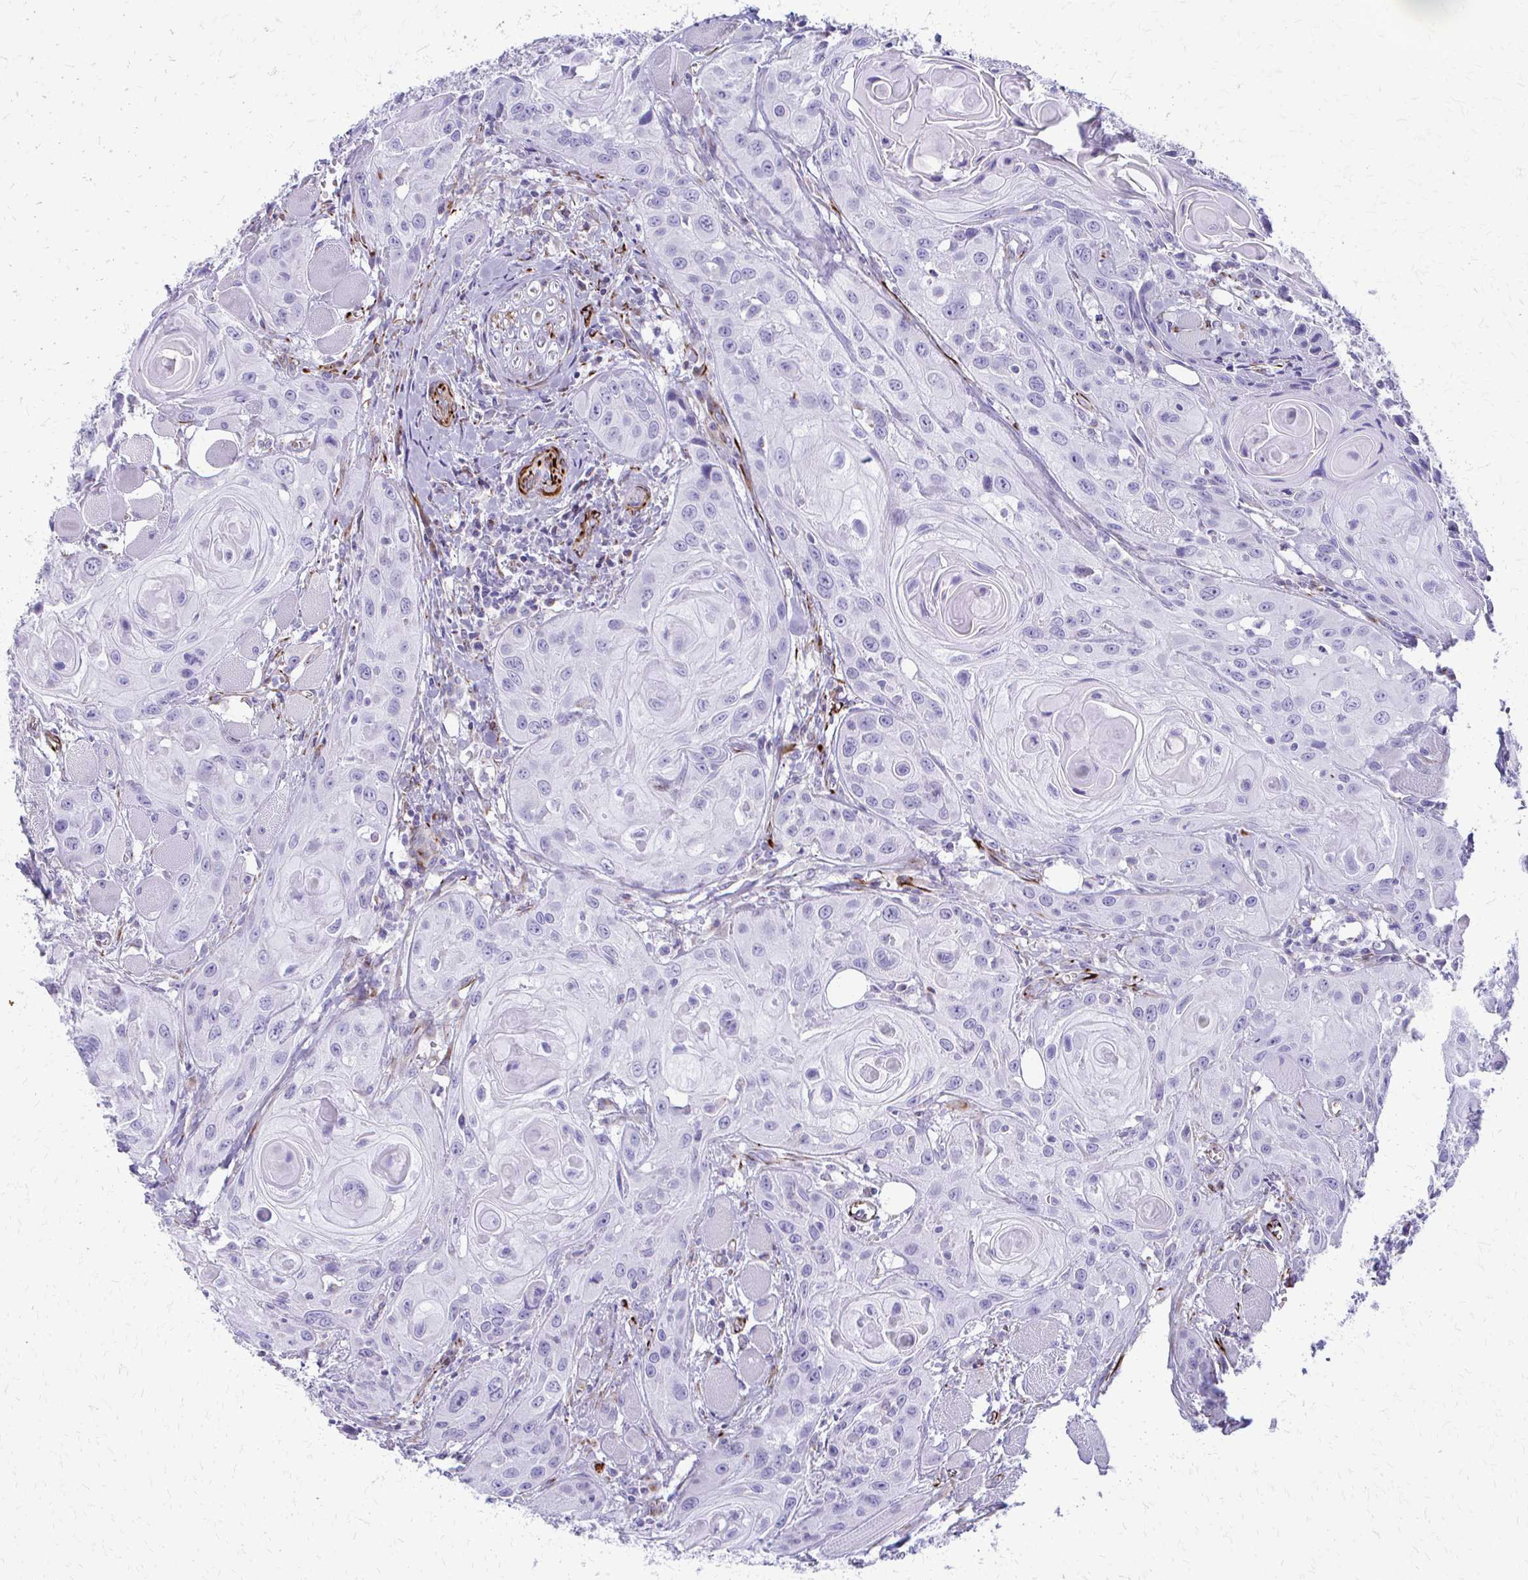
{"staining": {"intensity": "negative", "quantity": "none", "location": "none"}, "tissue": "head and neck cancer", "cell_type": "Tumor cells", "image_type": "cancer", "snomed": [{"axis": "morphology", "description": "Squamous cell carcinoma, NOS"}, {"axis": "topography", "description": "Oral tissue"}, {"axis": "topography", "description": "Head-Neck"}], "caption": "Tumor cells are negative for brown protein staining in head and neck squamous cell carcinoma.", "gene": "TRIM6", "patient": {"sex": "male", "age": 58}}